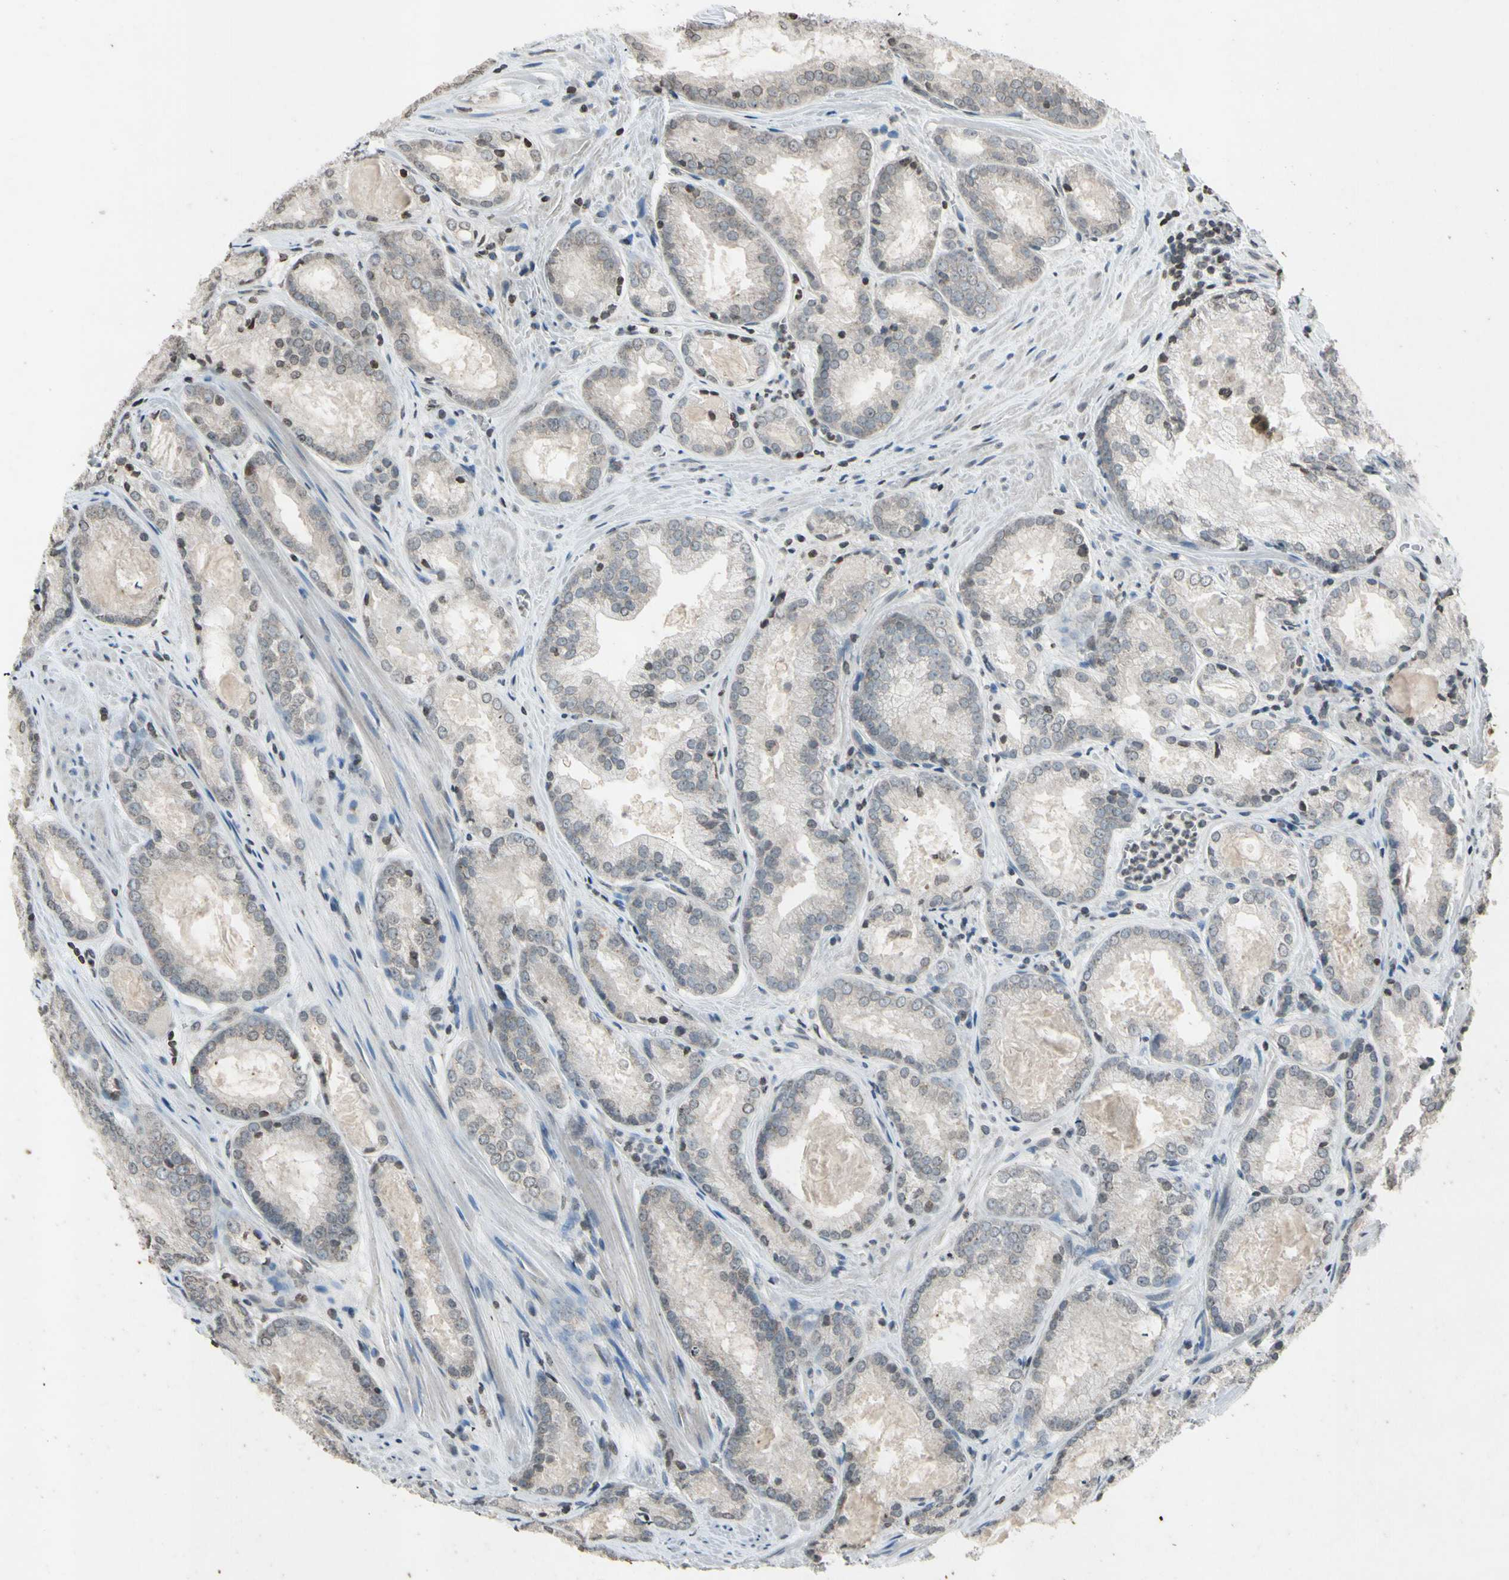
{"staining": {"intensity": "weak", "quantity": ">75%", "location": "cytoplasmic/membranous"}, "tissue": "prostate cancer", "cell_type": "Tumor cells", "image_type": "cancer", "snomed": [{"axis": "morphology", "description": "Adenocarcinoma, Low grade"}, {"axis": "topography", "description": "Prostate"}], "caption": "Approximately >75% of tumor cells in human prostate cancer (adenocarcinoma (low-grade)) reveal weak cytoplasmic/membranous protein expression as visualized by brown immunohistochemical staining.", "gene": "CLDN11", "patient": {"sex": "male", "age": 64}}